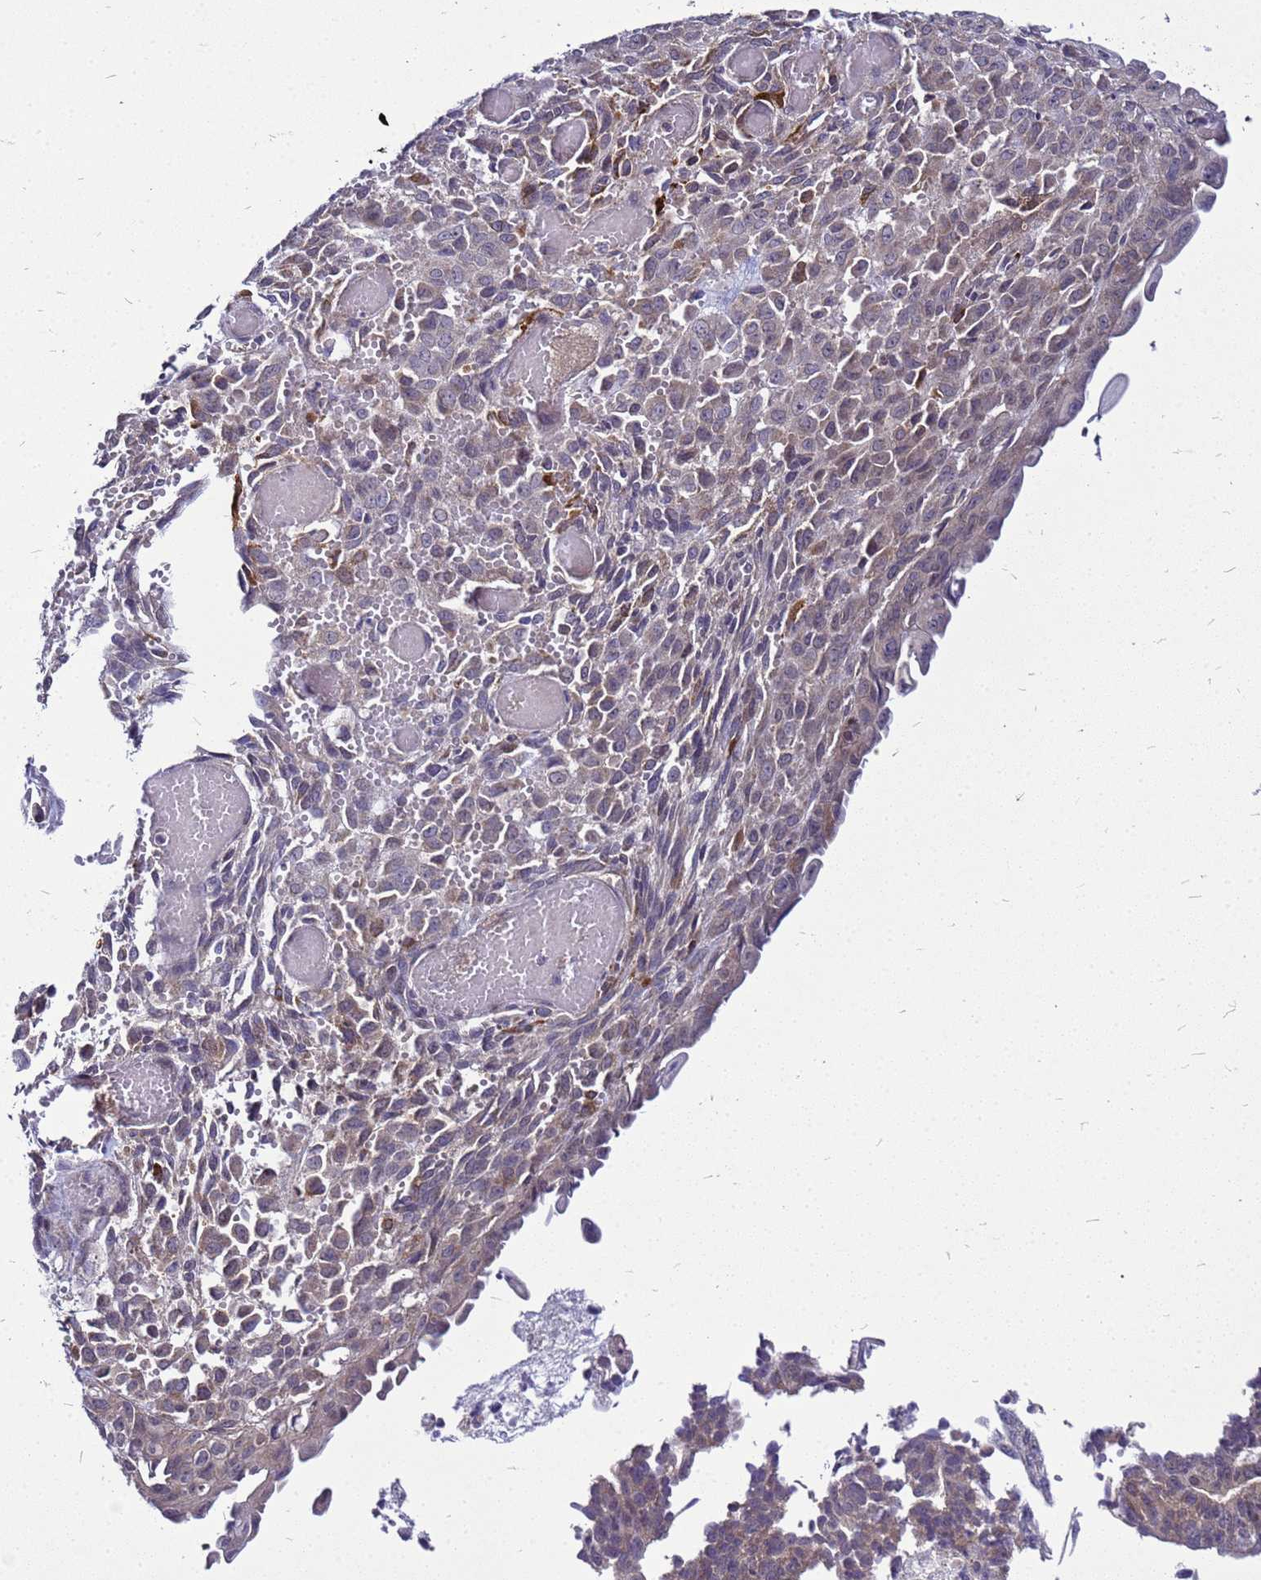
{"staining": {"intensity": "weak", "quantity": "<25%", "location": "cytoplasmic/membranous"}, "tissue": "endometrial cancer", "cell_type": "Tumor cells", "image_type": "cancer", "snomed": [{"axis": "morphology", "description": "Adenocarcinoma, NOS"}, {"axis": "topography", "description": "Endometrium"}], "caption": "Endometrial adenocarcinoma was stained to show a protein in brown. There is no significant positivity in tumor cells.", "gene": "SAT1", "patient": {"sex": "female", "age": 32}}